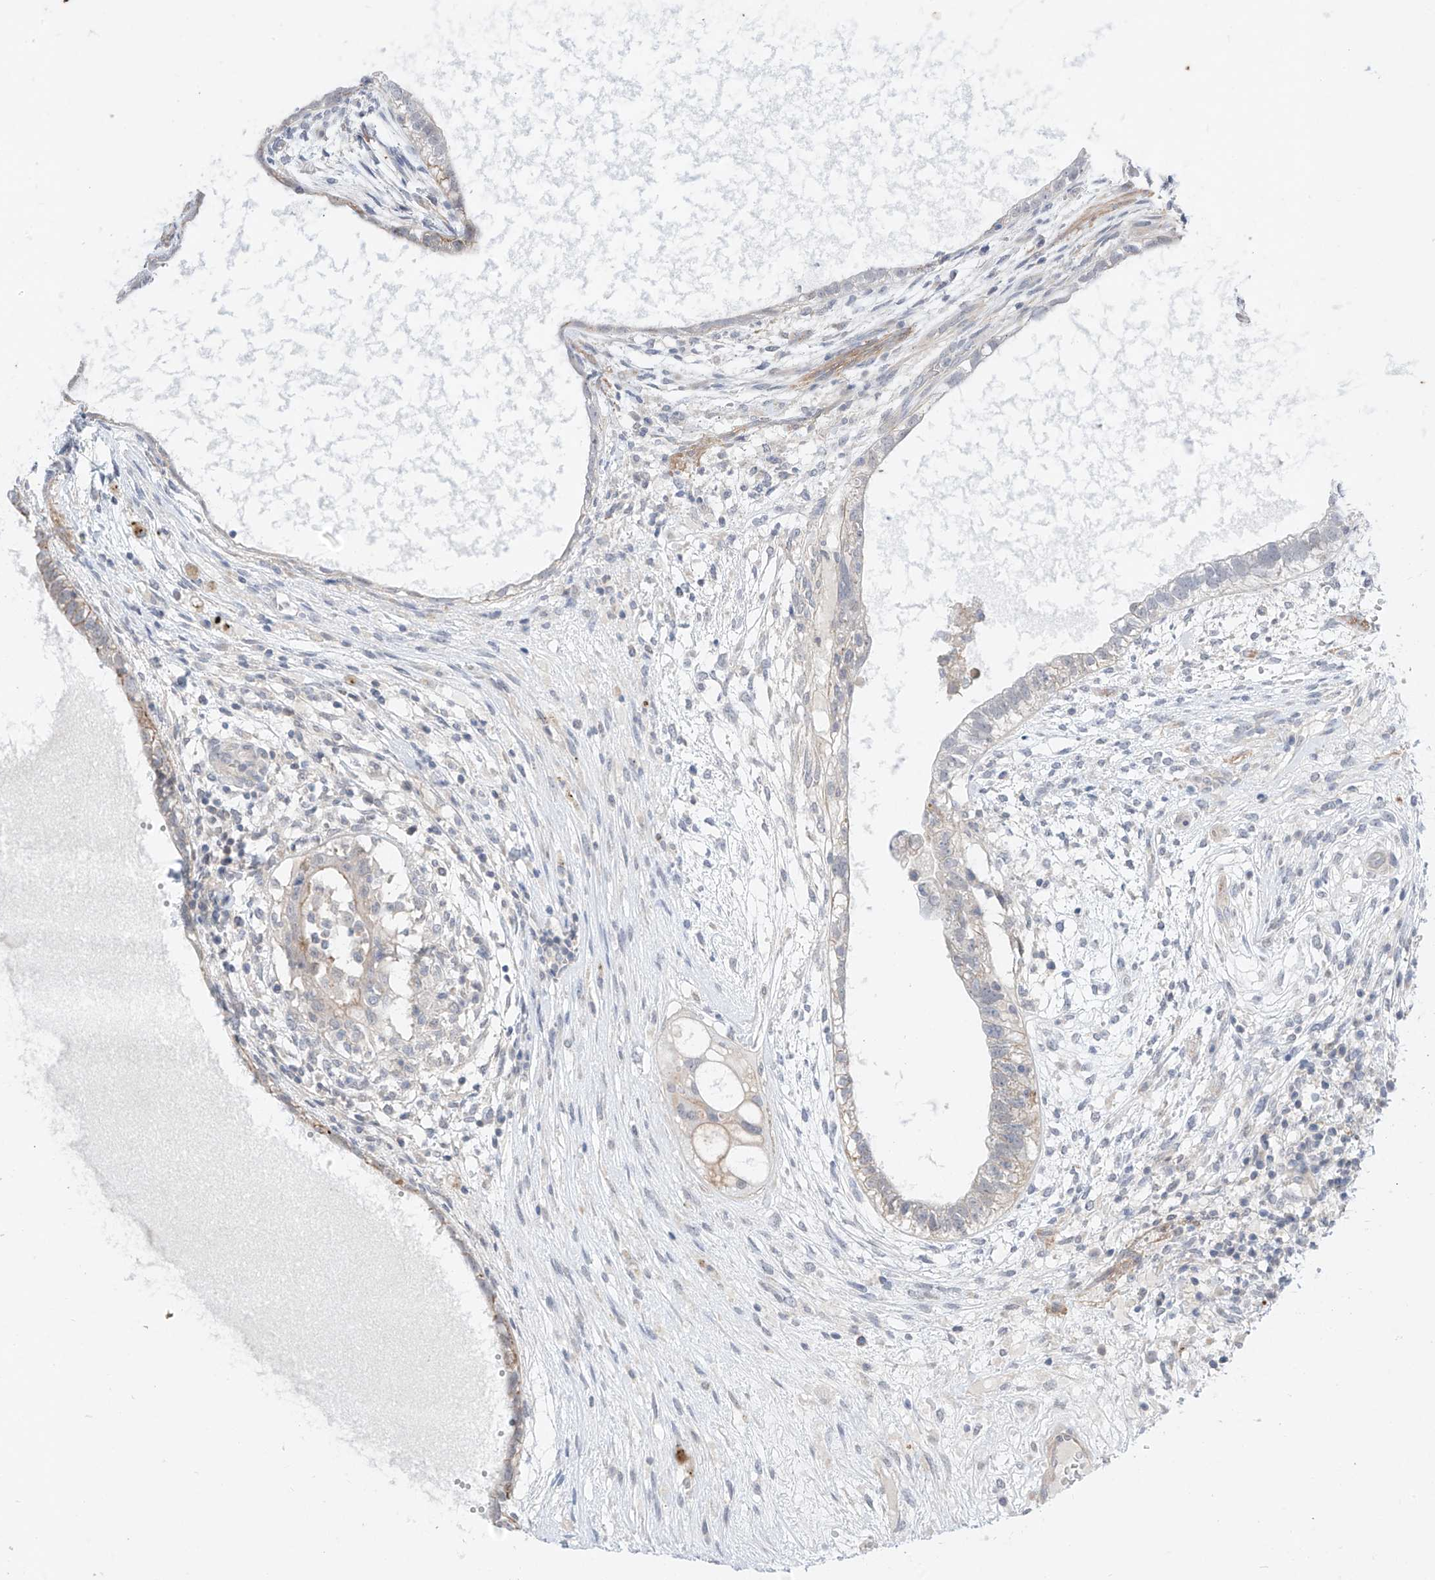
{"staining": {"intensity": "weak", "quantity": "<25%", "location": "cytoplasmic/membranous"}, "tissue": "testis cancer", "cell_type": "Tumor cells", "image_type": "cancer", "snomed": [{"axis": "morphology", "description": "Carcinoma, Embryonal, NOS"}, {"axis": "topography", "description": "Testis"}], "caption": "Tumor cells are negative for brown protein staining in testis cancer.", "gene": "ABLIM2", "patient": {"sex": "male", "age": 26}}